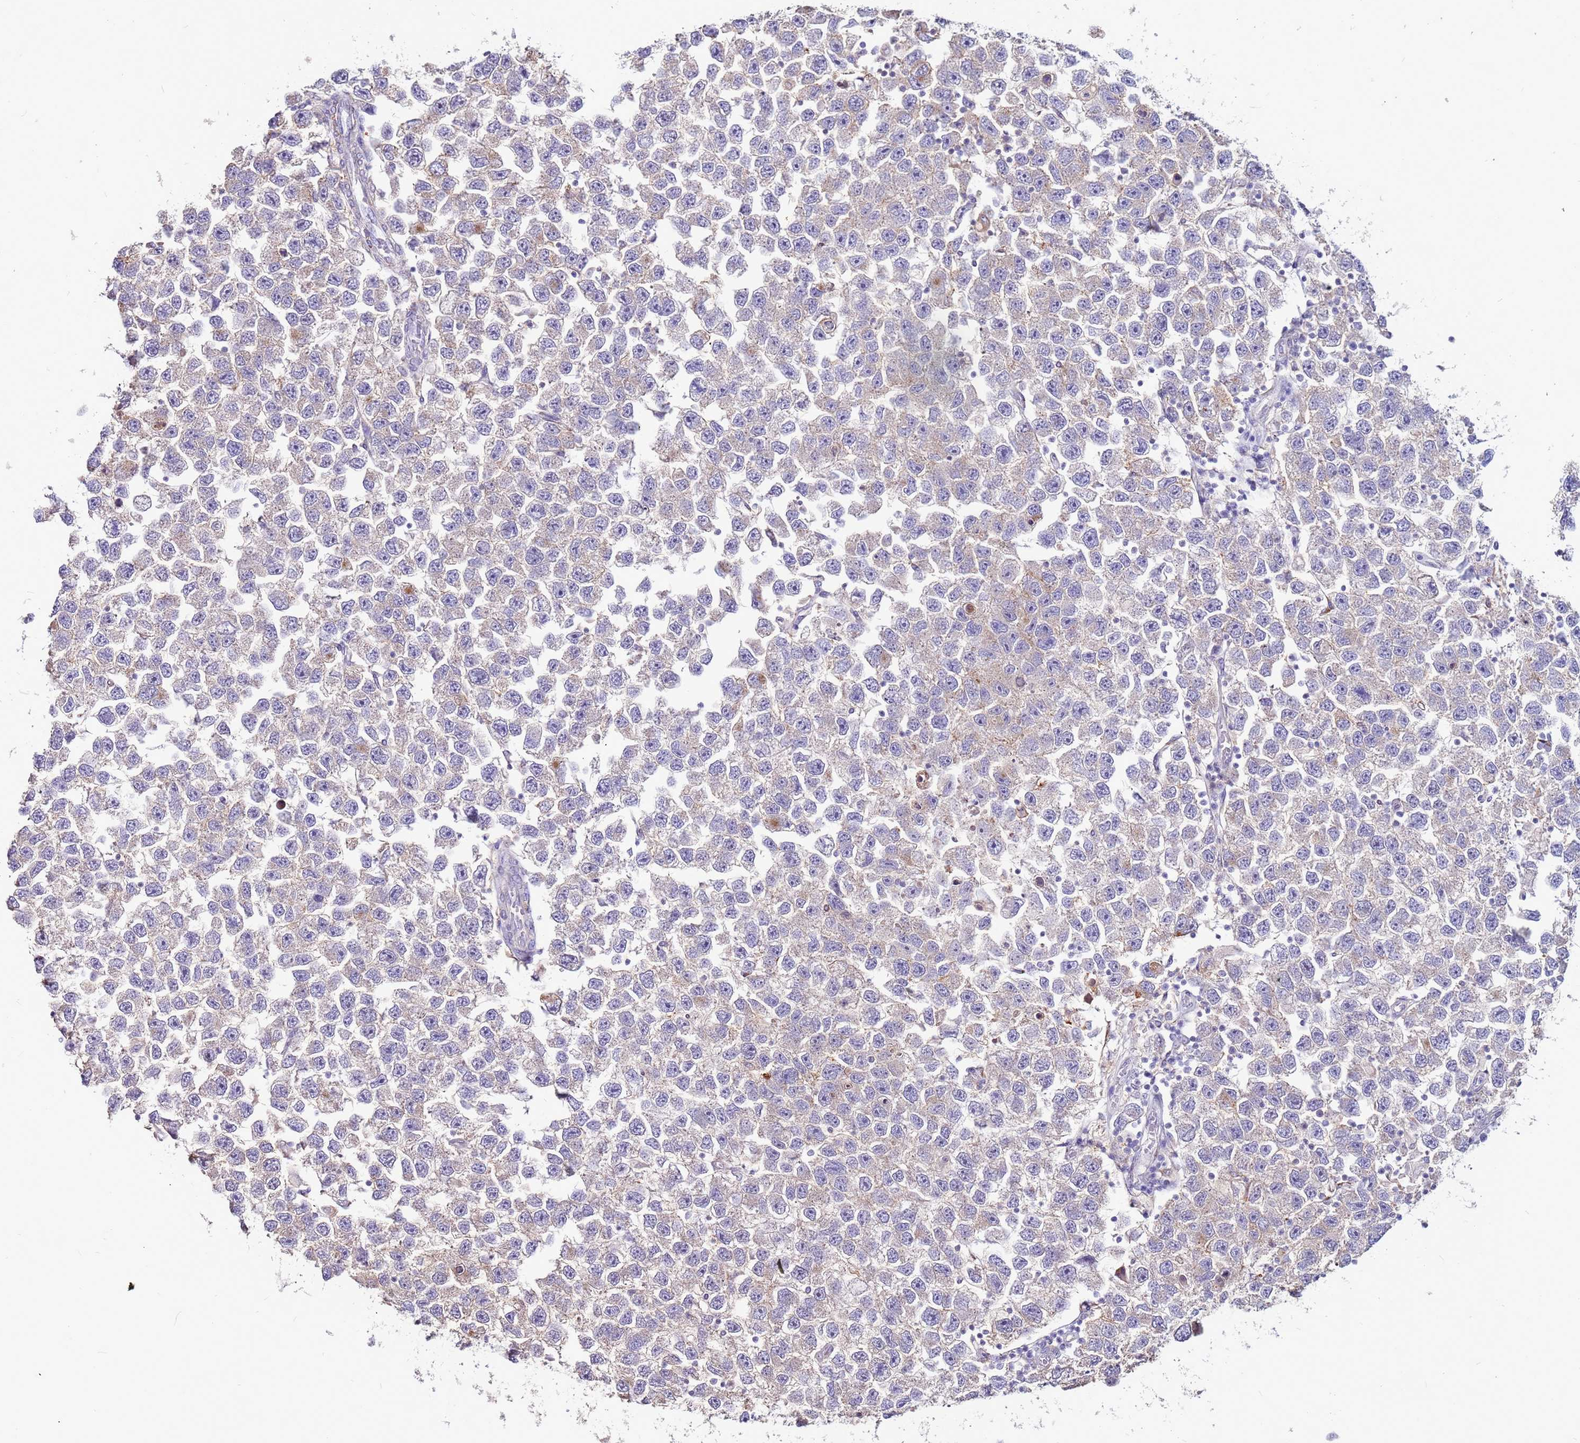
{"staining": {"intensity": "weak", "quantity": "<25%", "location": "cytoplasmic/membranous"}, "tissue": "testis cancer", "cell_type": "Tumor cells", "image_type": "cancer", "snomed": [{"axis": "morphology", "description": "Seminoma, NOS"}, {"axis": "topography", "description": "Testis"}], "caption": "Tumor cells are negative for brown protein staining in testis seminoma.", "gene": "SLC44A3", "patient": {"sex": "male", "age": 26}}